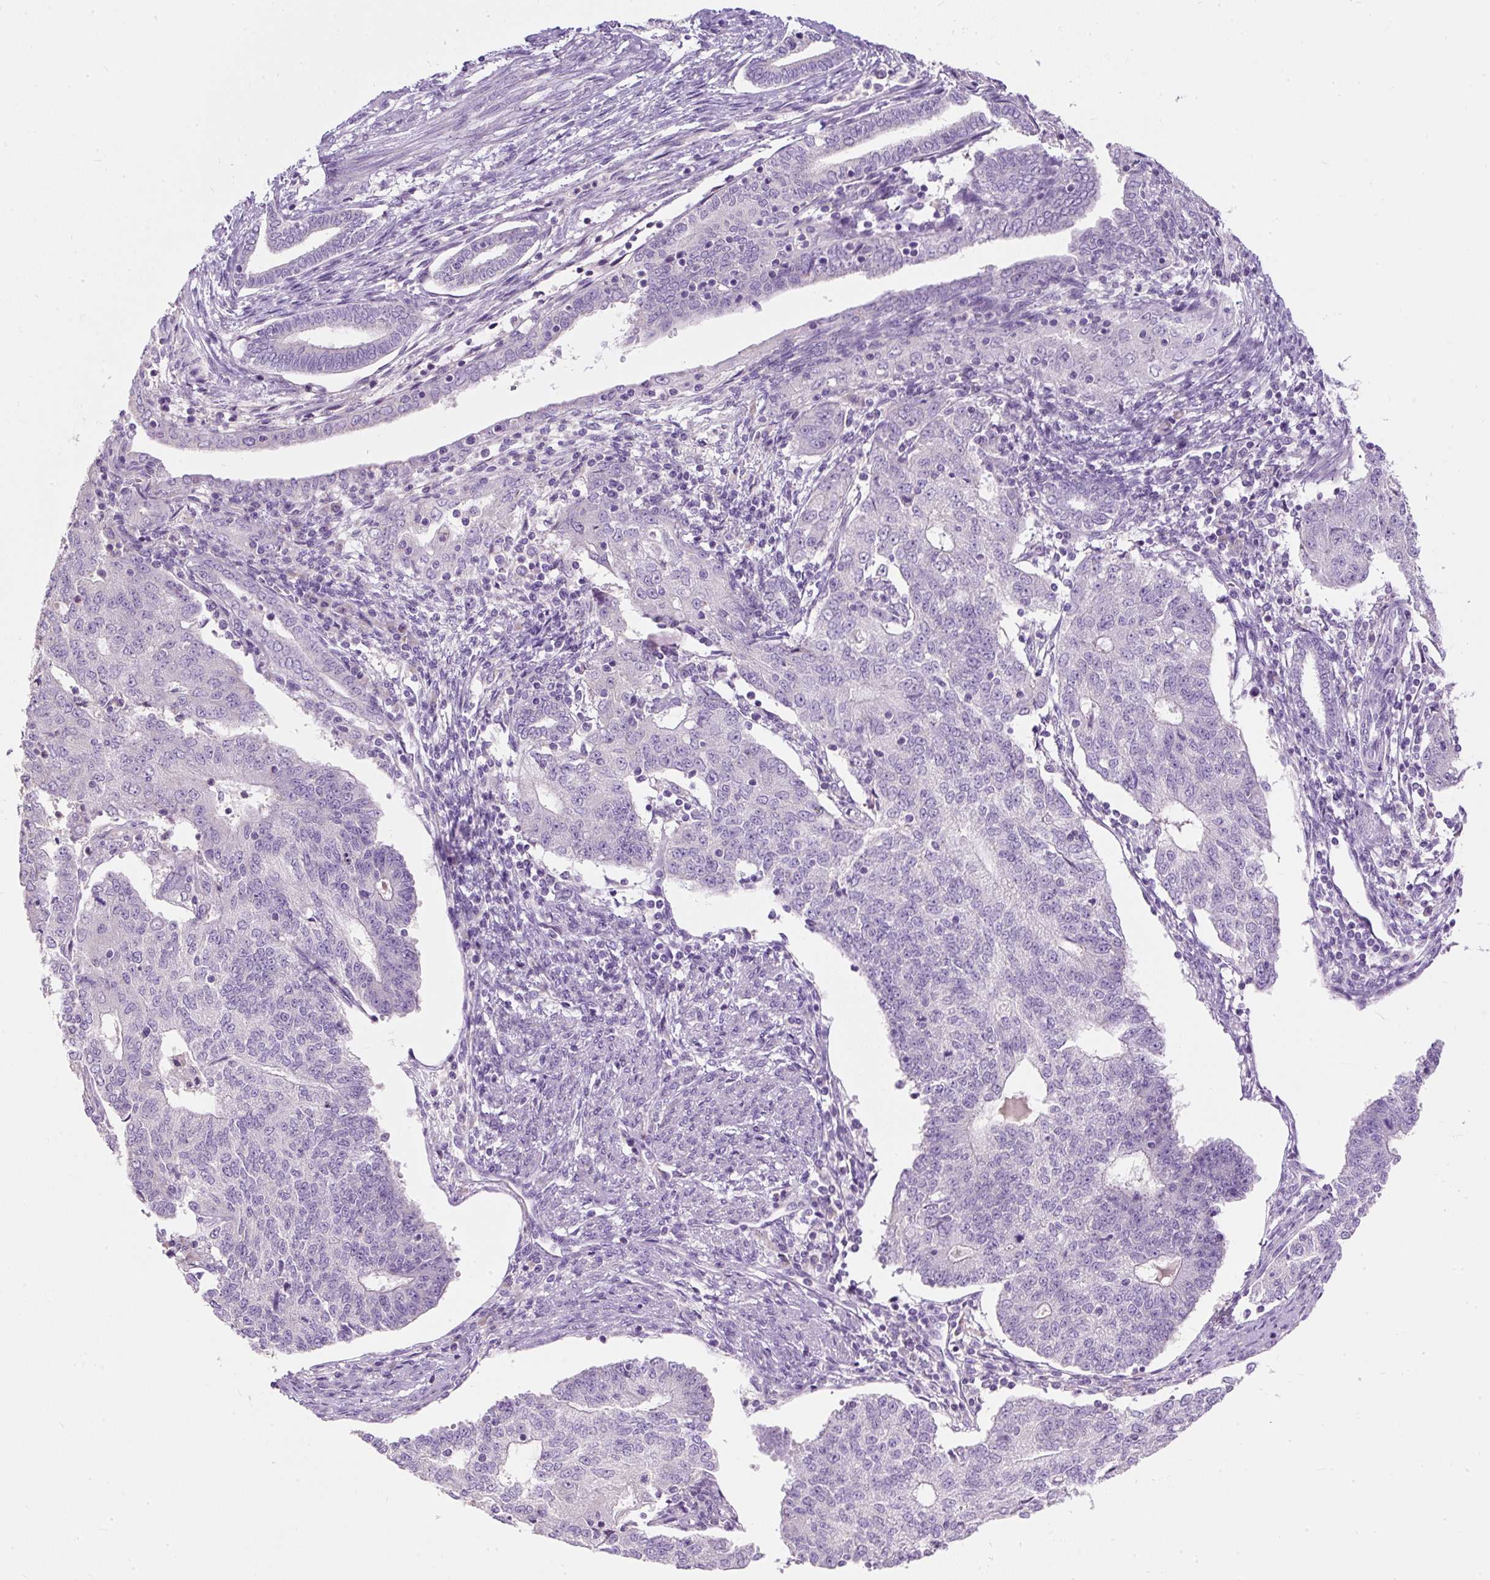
{"staining": {"intensity": "negative", "quantity": "none", "location": "none"}, "tissue": "endometrial cancer", "cell_type": "Tumor cells", "image_type": "cancer", "snomed": [{"axis": "morphology", "description": "Adenocarcinoma, NOS"}, {"axis": "topography", "description": "Endometrium"}], "caption": "DAB immunohistochemical staining of human adenocarcinoma (endometrial) exhibits no significant staining in tumor cells.", "gene": "SUSD5", "patient": {"sex": "female", "age": 56}}